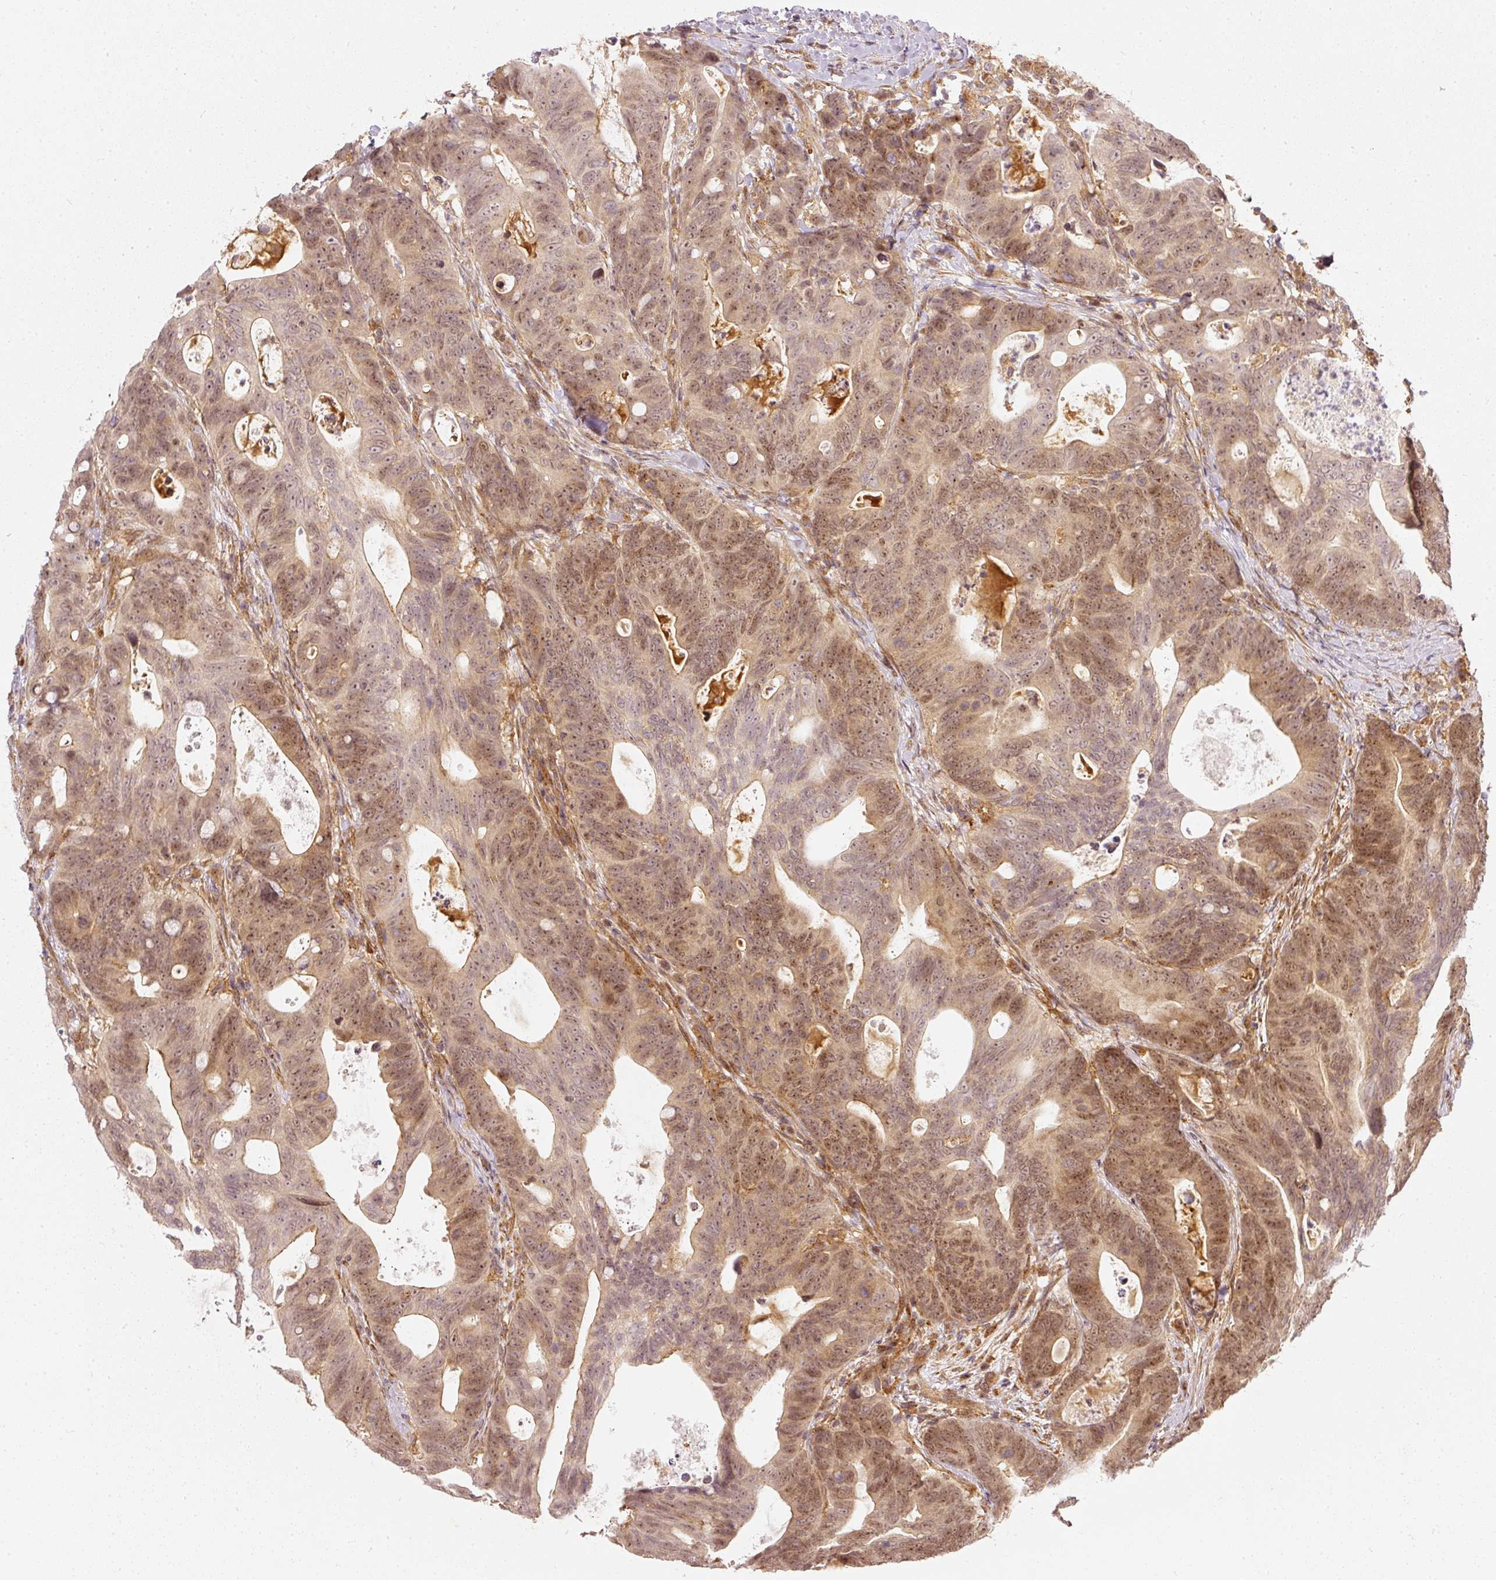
{"staining": {"intensity": "moderate", "quantity": ">75%", "location": "nuclear"}, "tissue": "colorectal cancer", "cell_type": "Tumor cells", "image_type": "cancer", "snomed": [{"axis": "morphology", "description": "Adenocarcinoma, NOS"}, {"axis": "topography", "description": "Colon"}], "caption": "Colorectal cancer tissue exhibits moderate nuclear positivity in approximately >75% of tumor cells Using DAB (brown) and hematoxylin (blue) stains, captured at high magnification using brightfield microscopy.", "gene": "ZNF580", "patient": {"sex": "female", "age": 82}}